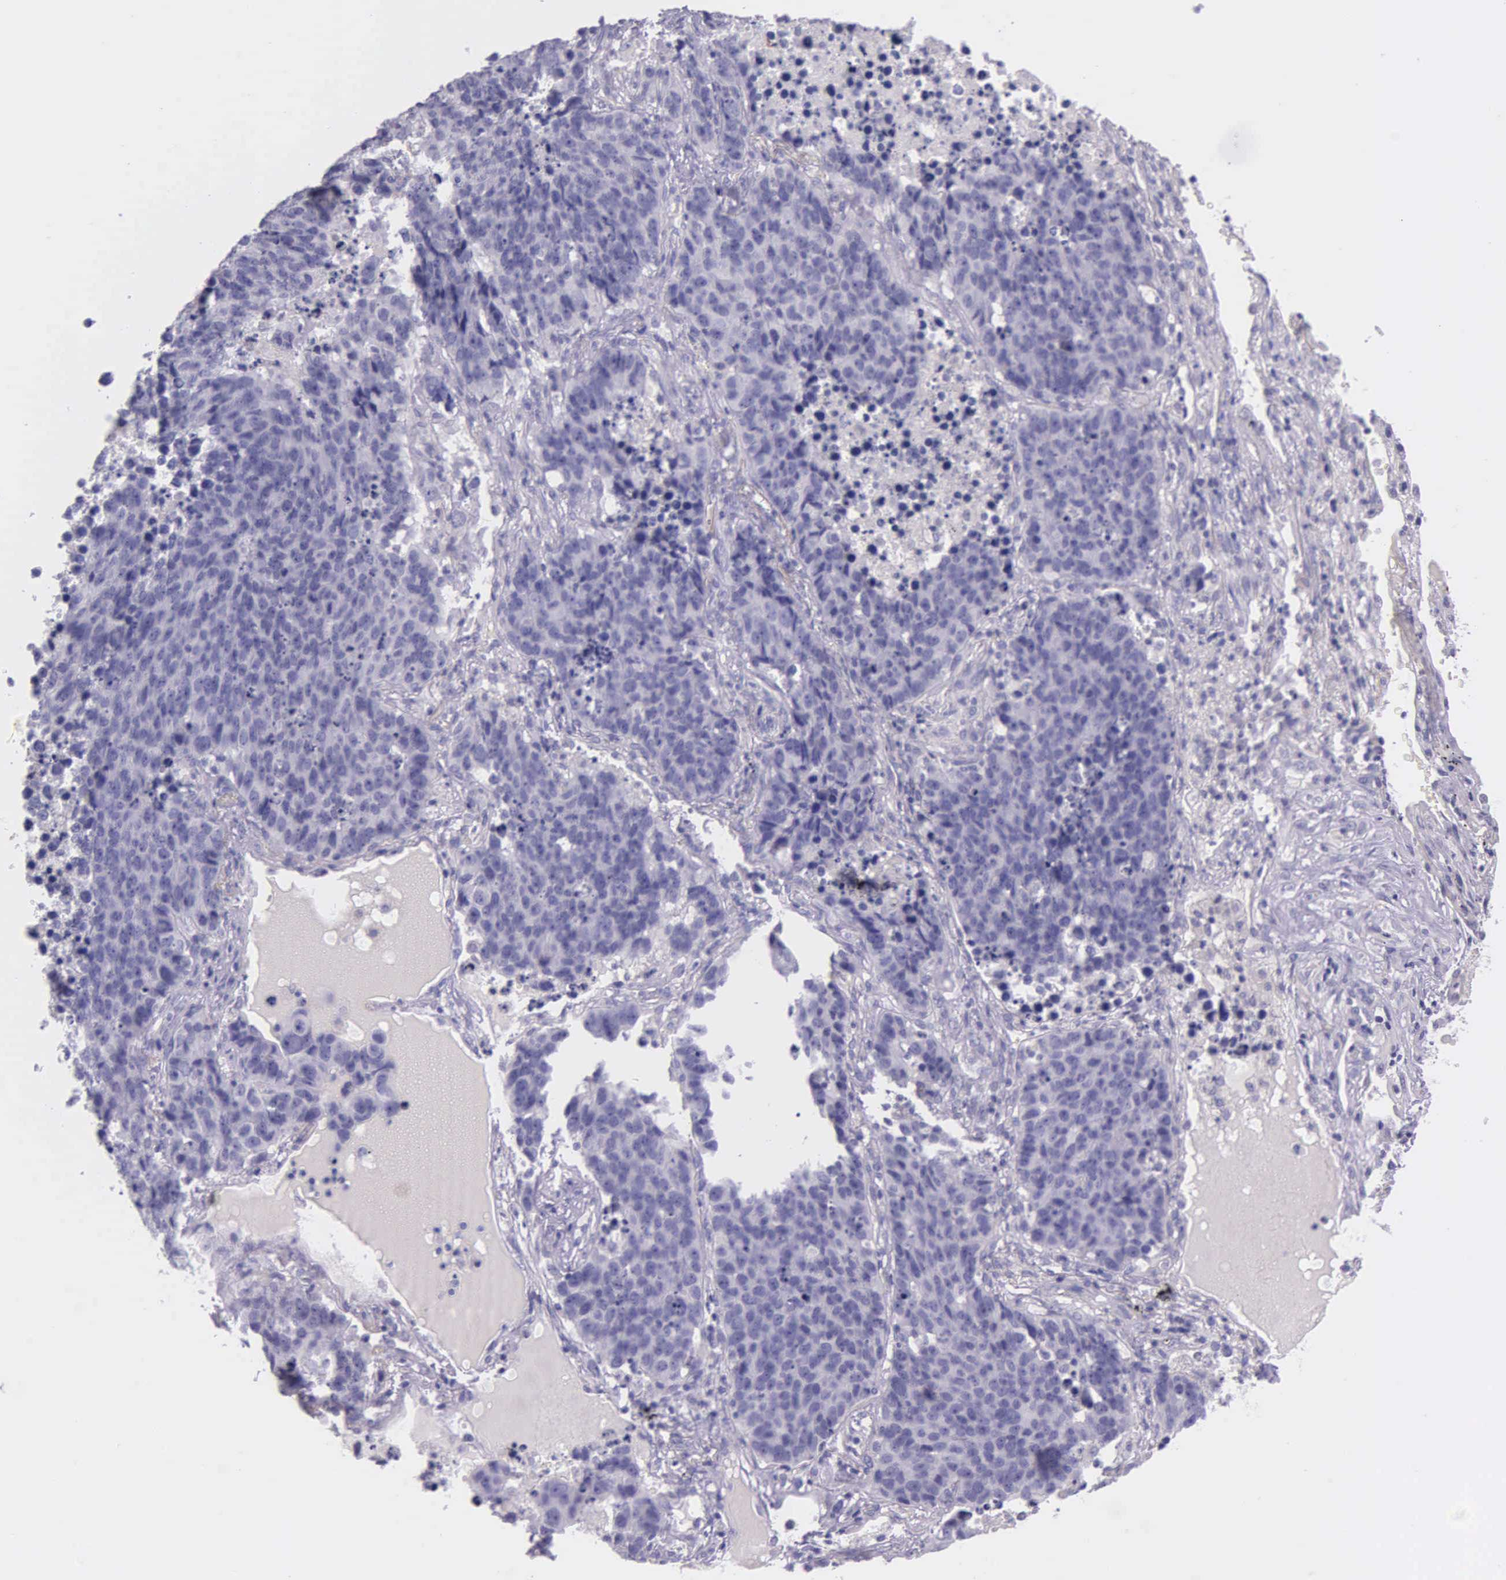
{"staining": {"intensity": "negative", "quantity": "none", "location": "none"}, "tissue": "lung cancer", "cell_type": "Tumor cells", "image_type": "cancer", "snomed": [{"axis": "morphology", "description": "Carcinoid, malignant, NOS"}, {"axis": "topography", "description": "Lung"}], "caption": "Lung carcinoid (malignant) was stained to show a protein in brown. There is no significant expression in tumor cells.", "gene": "THSD7A", "patient": {"sex": "male", "age": 60}}